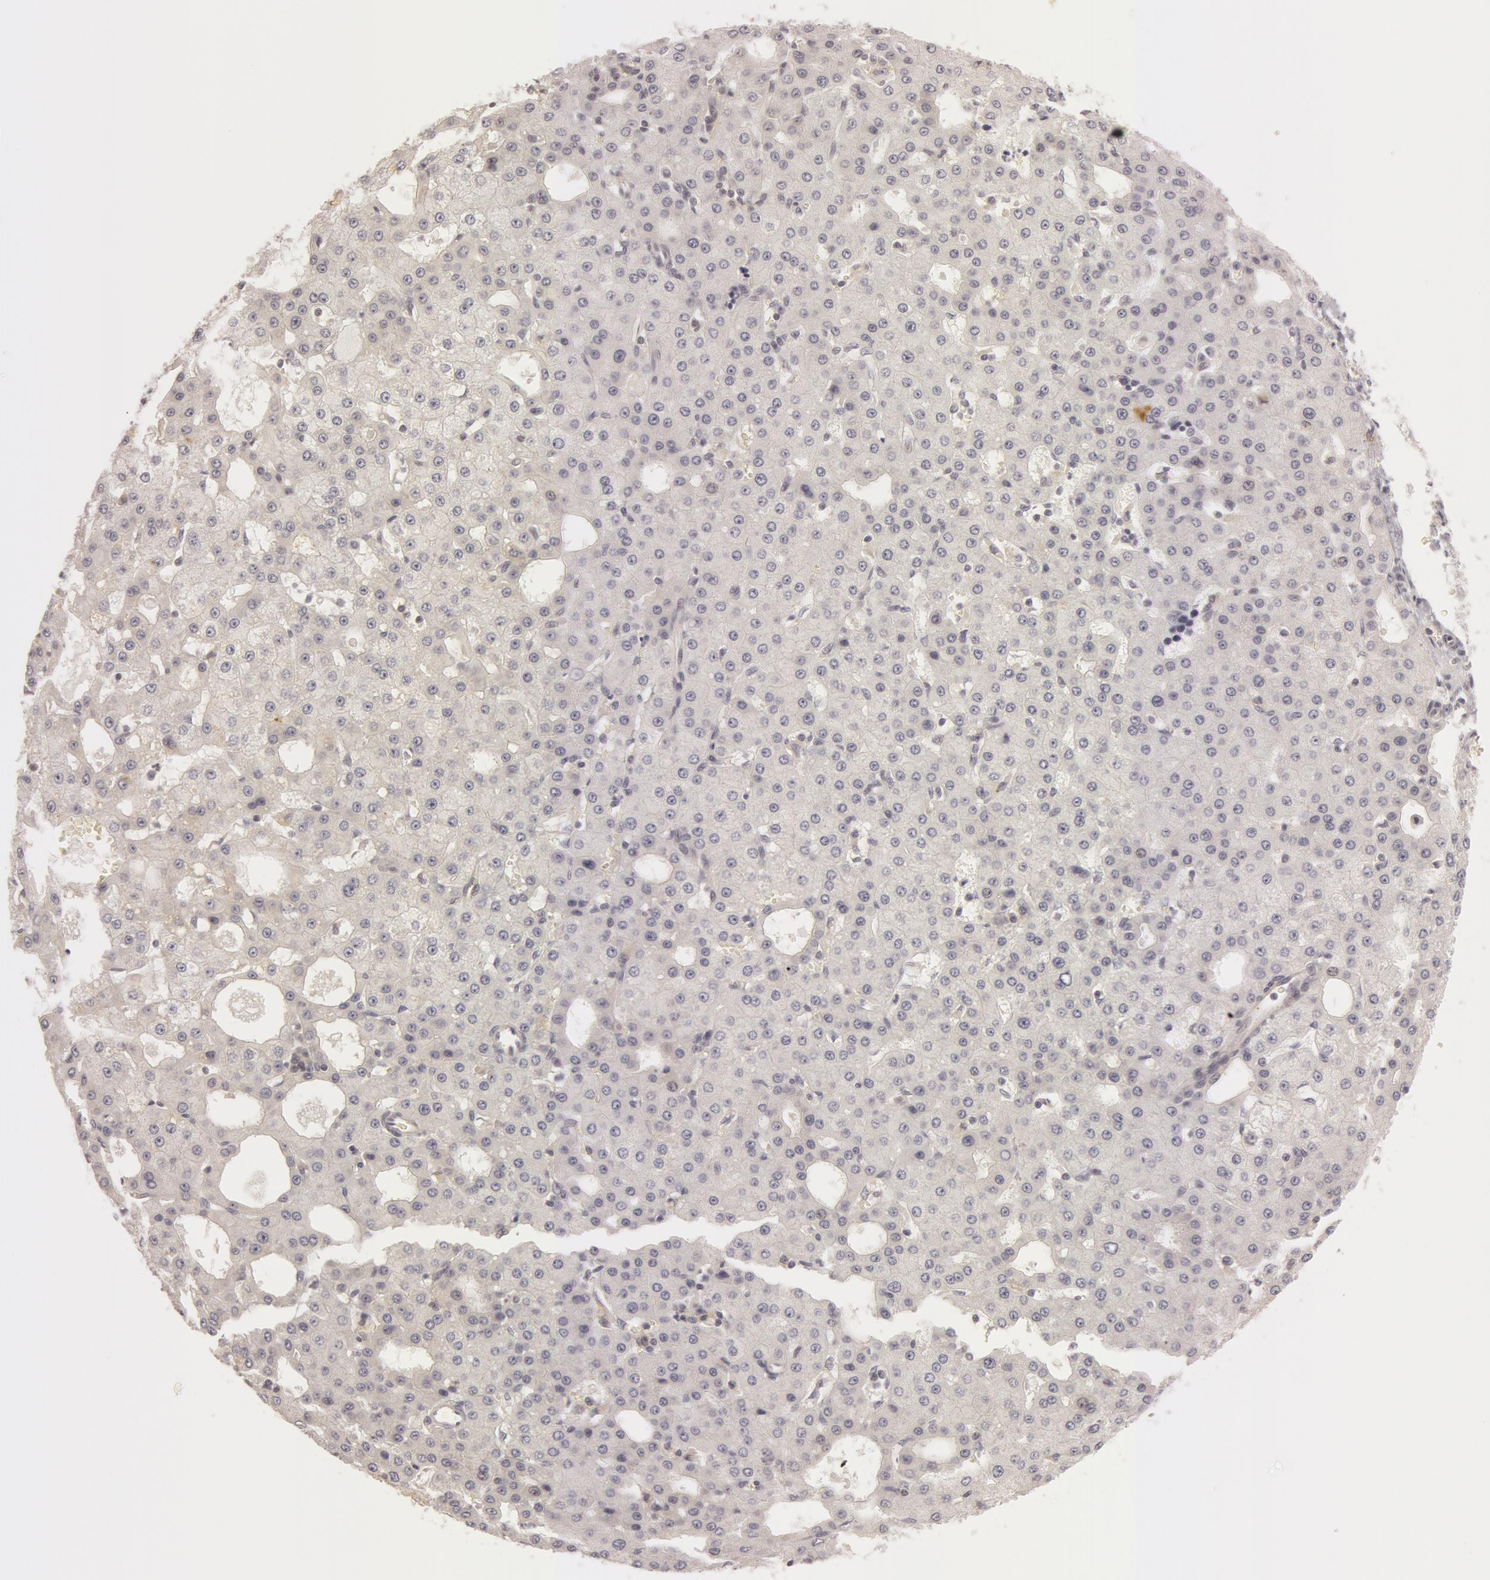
{"staining": {"intensity": "negative", "quantity": "none", "location": "none"}, "tissue": "liver cancer", "cell_type": "Tumor cells", "image_type": "cancer", "snomed": [{"axis": "morphology", "description": "Carcinoma, Hepatocellular, NOS"}, {"axis": "topography", "description": "Liver"}], "caption": "An IHC histopathology image of liver hepatocellular carcinoma is shown. There is no staining in tumor cells of liver hepatocellular carcinoma.", "gene": "RALGAPA1", "patient": {"sex": "male", "age": 47}}